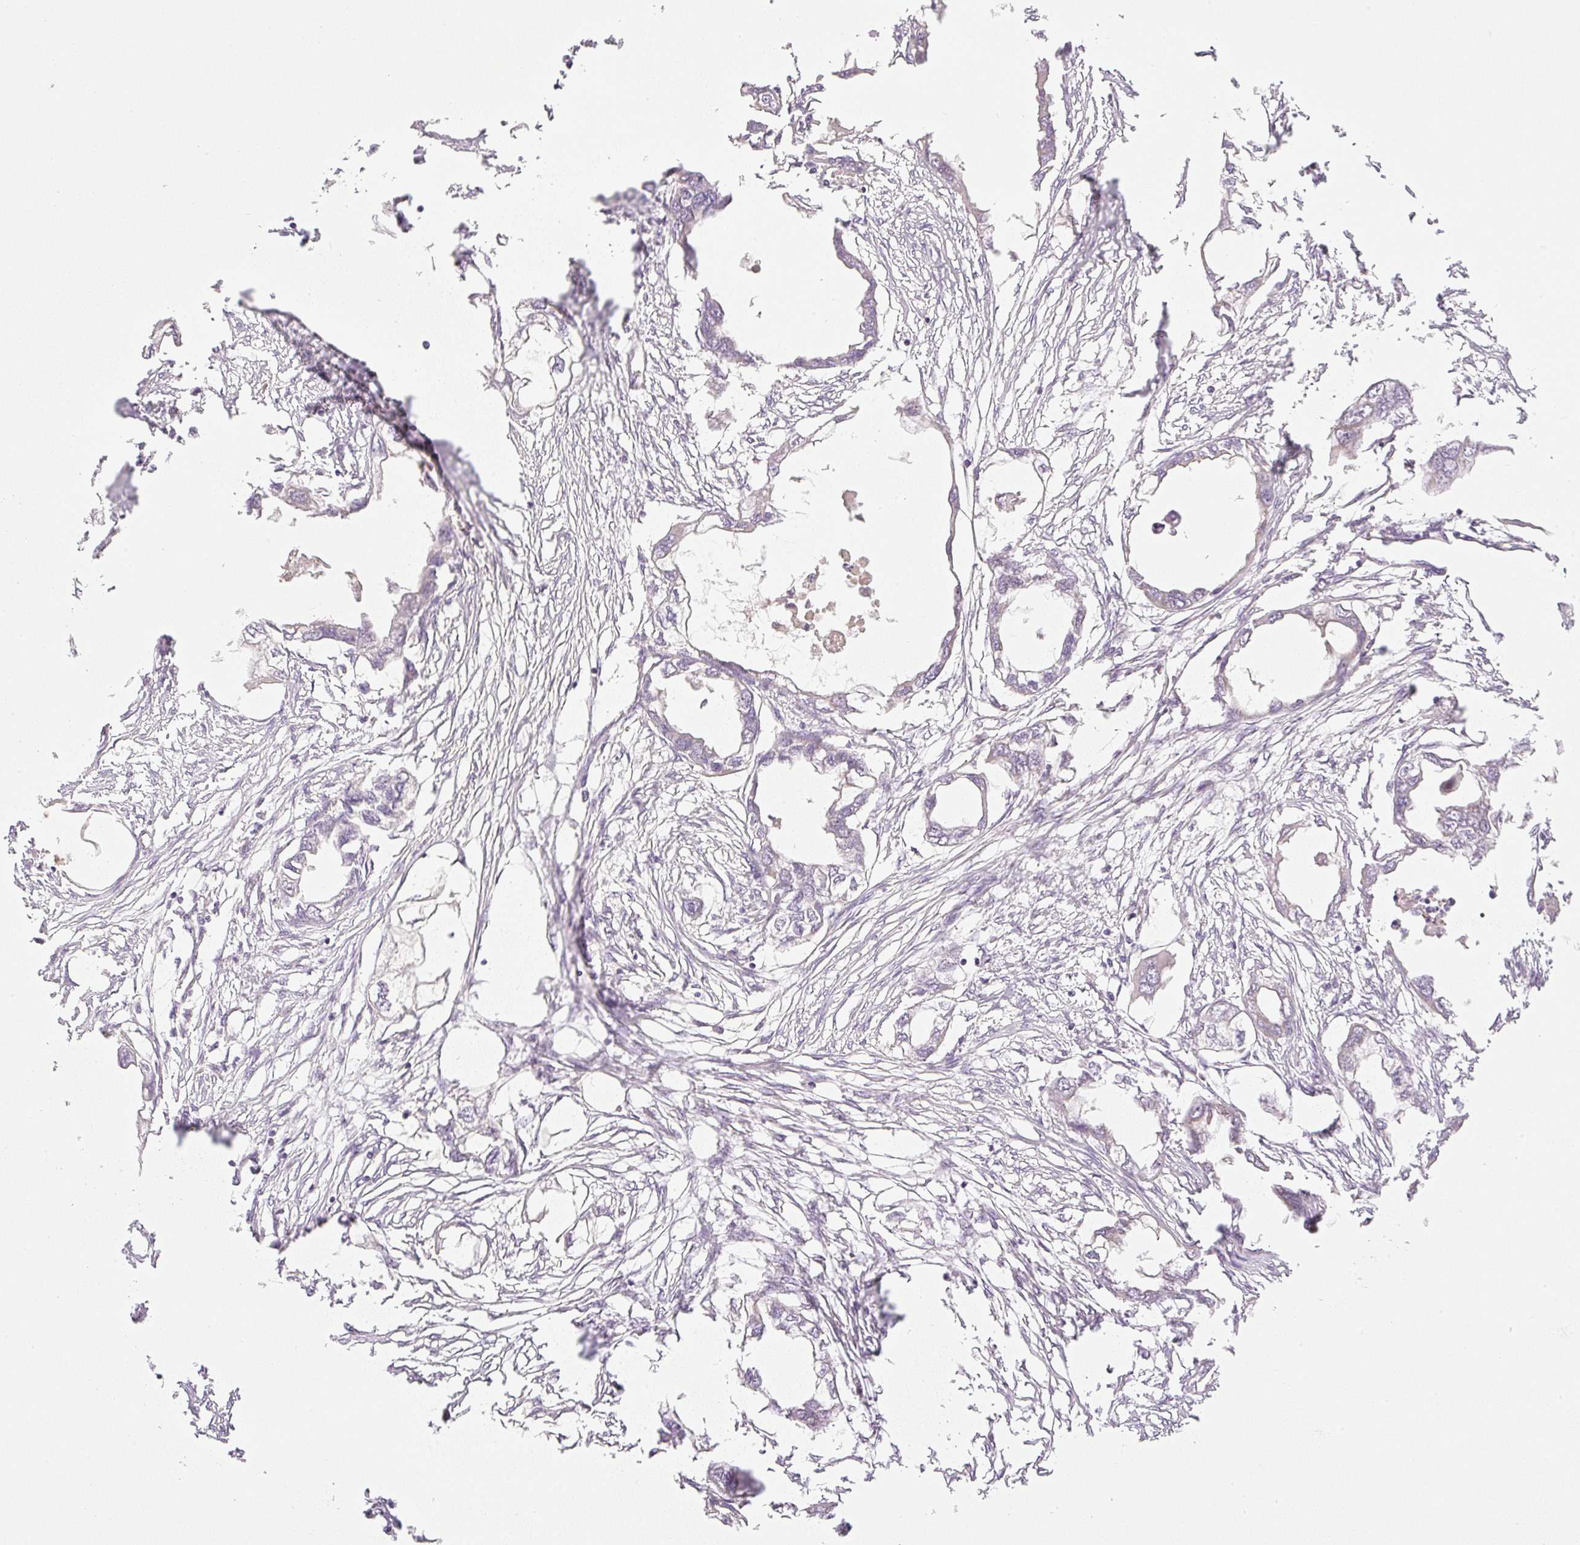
{"staining": {"intensity": "negative", "quantity": "none", "location": "none"}, "tissue": "endometrial cancer", "cell_type": "Tumor cells", "image_type": "cancer", "snomed": [{"axis": "morphology", "description": "Adenocarcinoma, NOS"}, {"axis": "morphology", "description": "Adenocarcinoma, metastatic, NOS"}, {"axis": "topography", "description": "Adipose tissue"}, {"axis": "topography", "description": "Endometrium"}], "caption": "Protein analysis of adenocarcinoma (endometrial) exhibits no significant positivity in tumor cells.", "gene": "AAR2", "patient": {"sex": "female", "age": 67}}